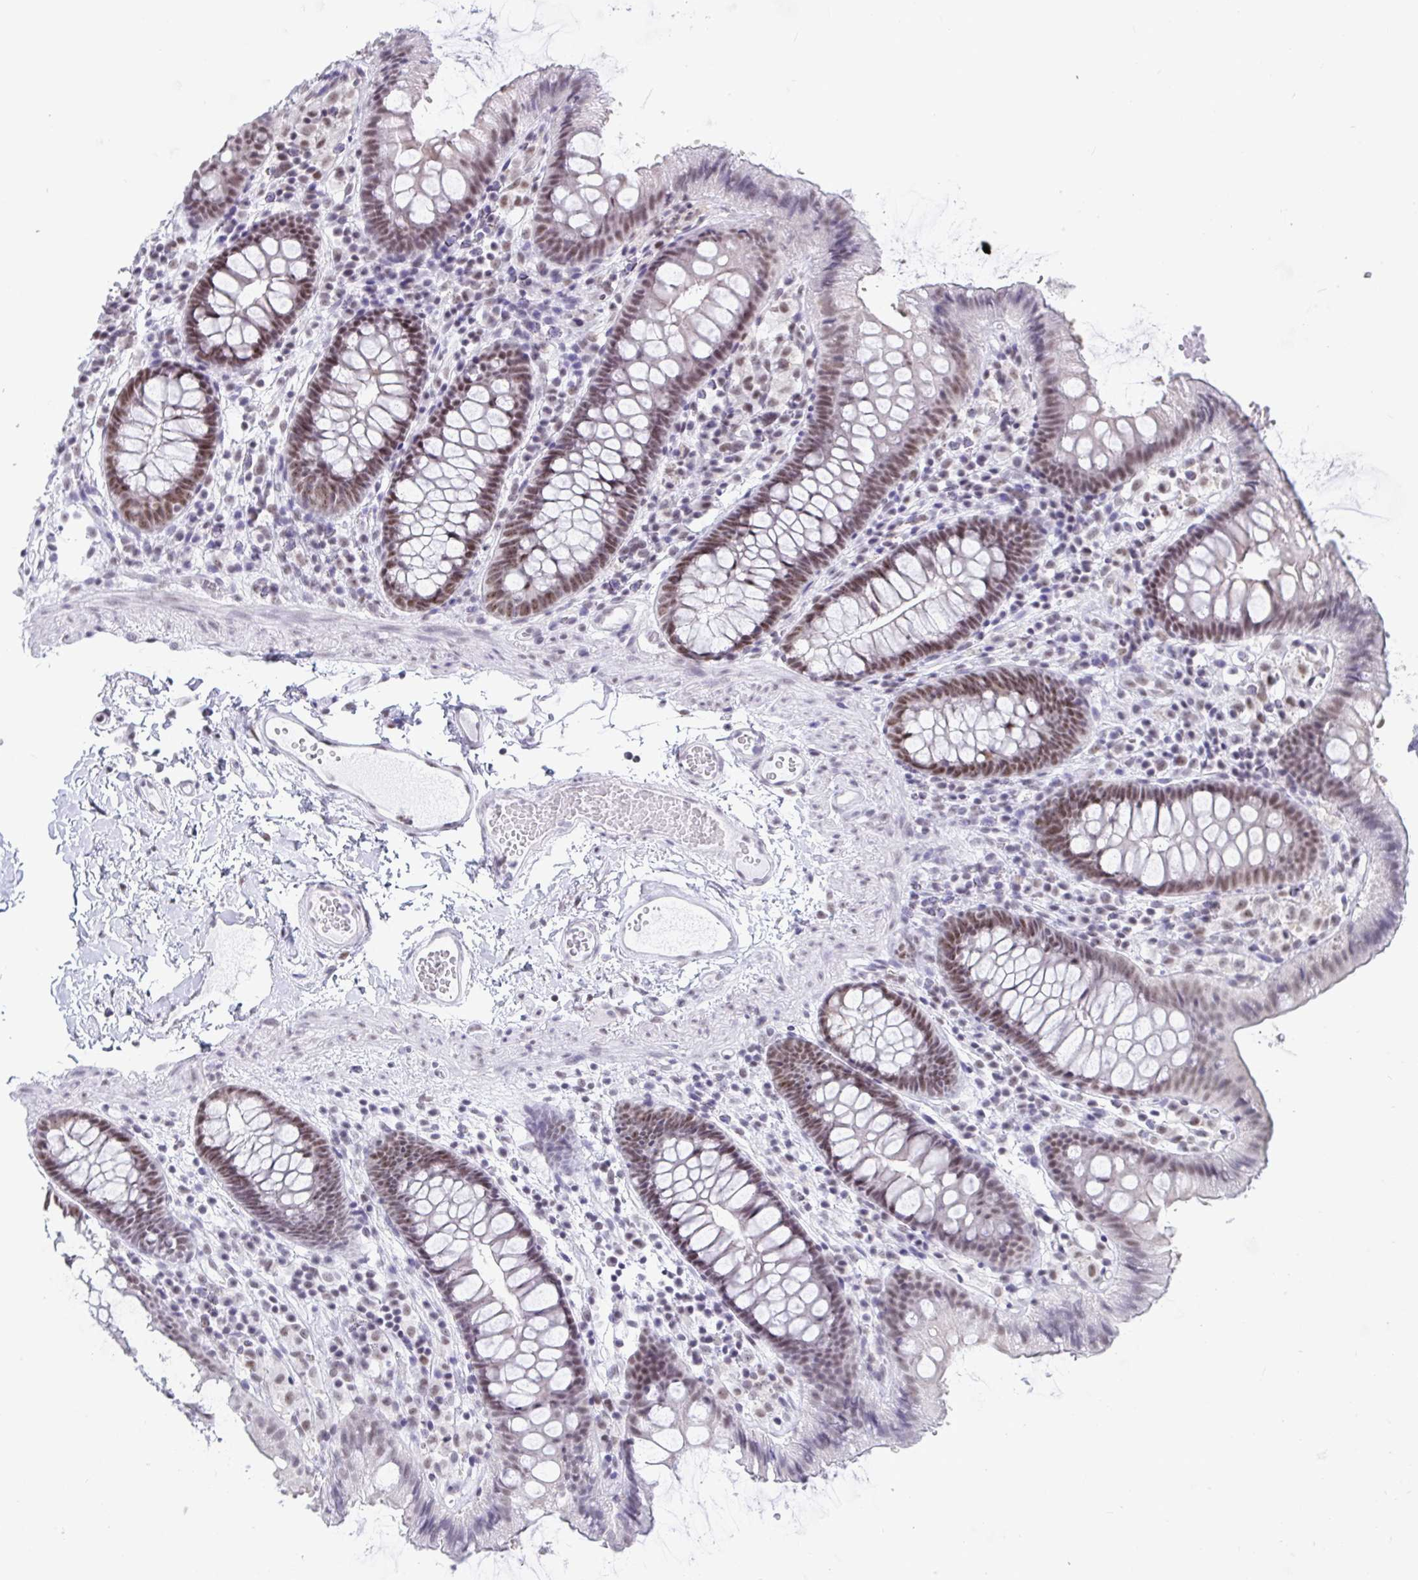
{"staining": {"intensity": "negative", "quantity": "none", "location": "none"}, "tissue": "colon", "cell_type": "Endothelial cells", "image_type": "normal", "snomed": [{"axis": "morphology", "description": "Normal tissue, NOS"}, {"axis": "topography", "description": "Colon"}], "caption": "This is a micrograph of immunohistochemistry staining of unremarkable colon, which shows no expression in endothelial cells.", "gene": "SUPT16H", "patient": {"sex": "male", "age": 84}}